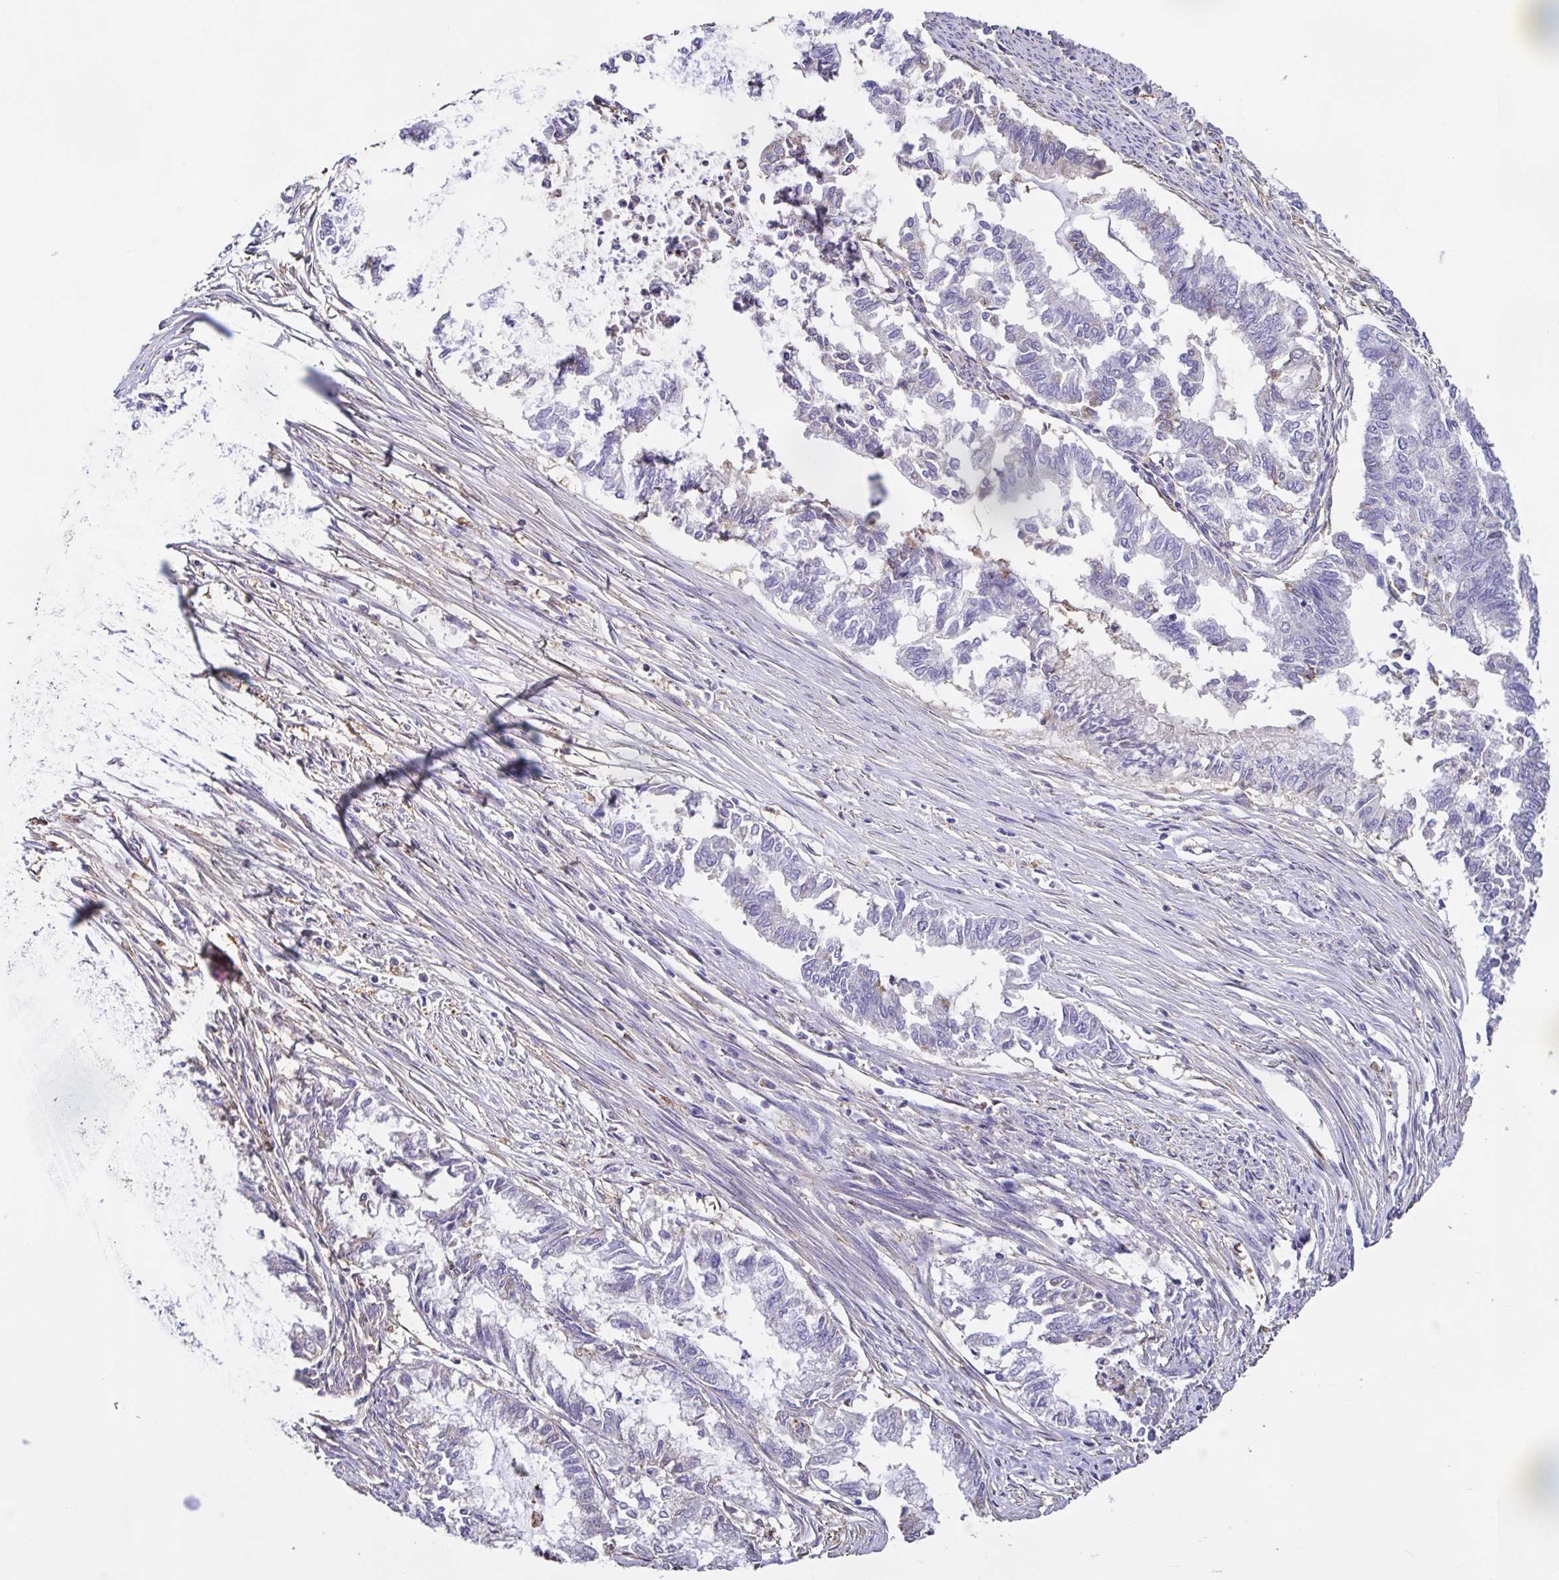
{"staining": {"intensity": "negative", "quantity": "none", "location": "none"}, "tissue": "endometrial cancer", "cell_type": "Tumor cells", "image_type": "cancer", "snomed": [{"axis": "morphology", "description": "Adenocarcinoma, NOS"}, {"axis": "topography", "description": "Endometrium"}], "caption": "The micrograph demonstrates no staining of tumor cells in adenocarcinoma (endometrial). Brightfield microscopy of IHC stained with DAB (3,3'-diaminobenzidine) (brown) and hematoxylin (blue), captured at high magnification.", "gene": "ANXA10", "patient": {"sex": "female", "age": 79}}